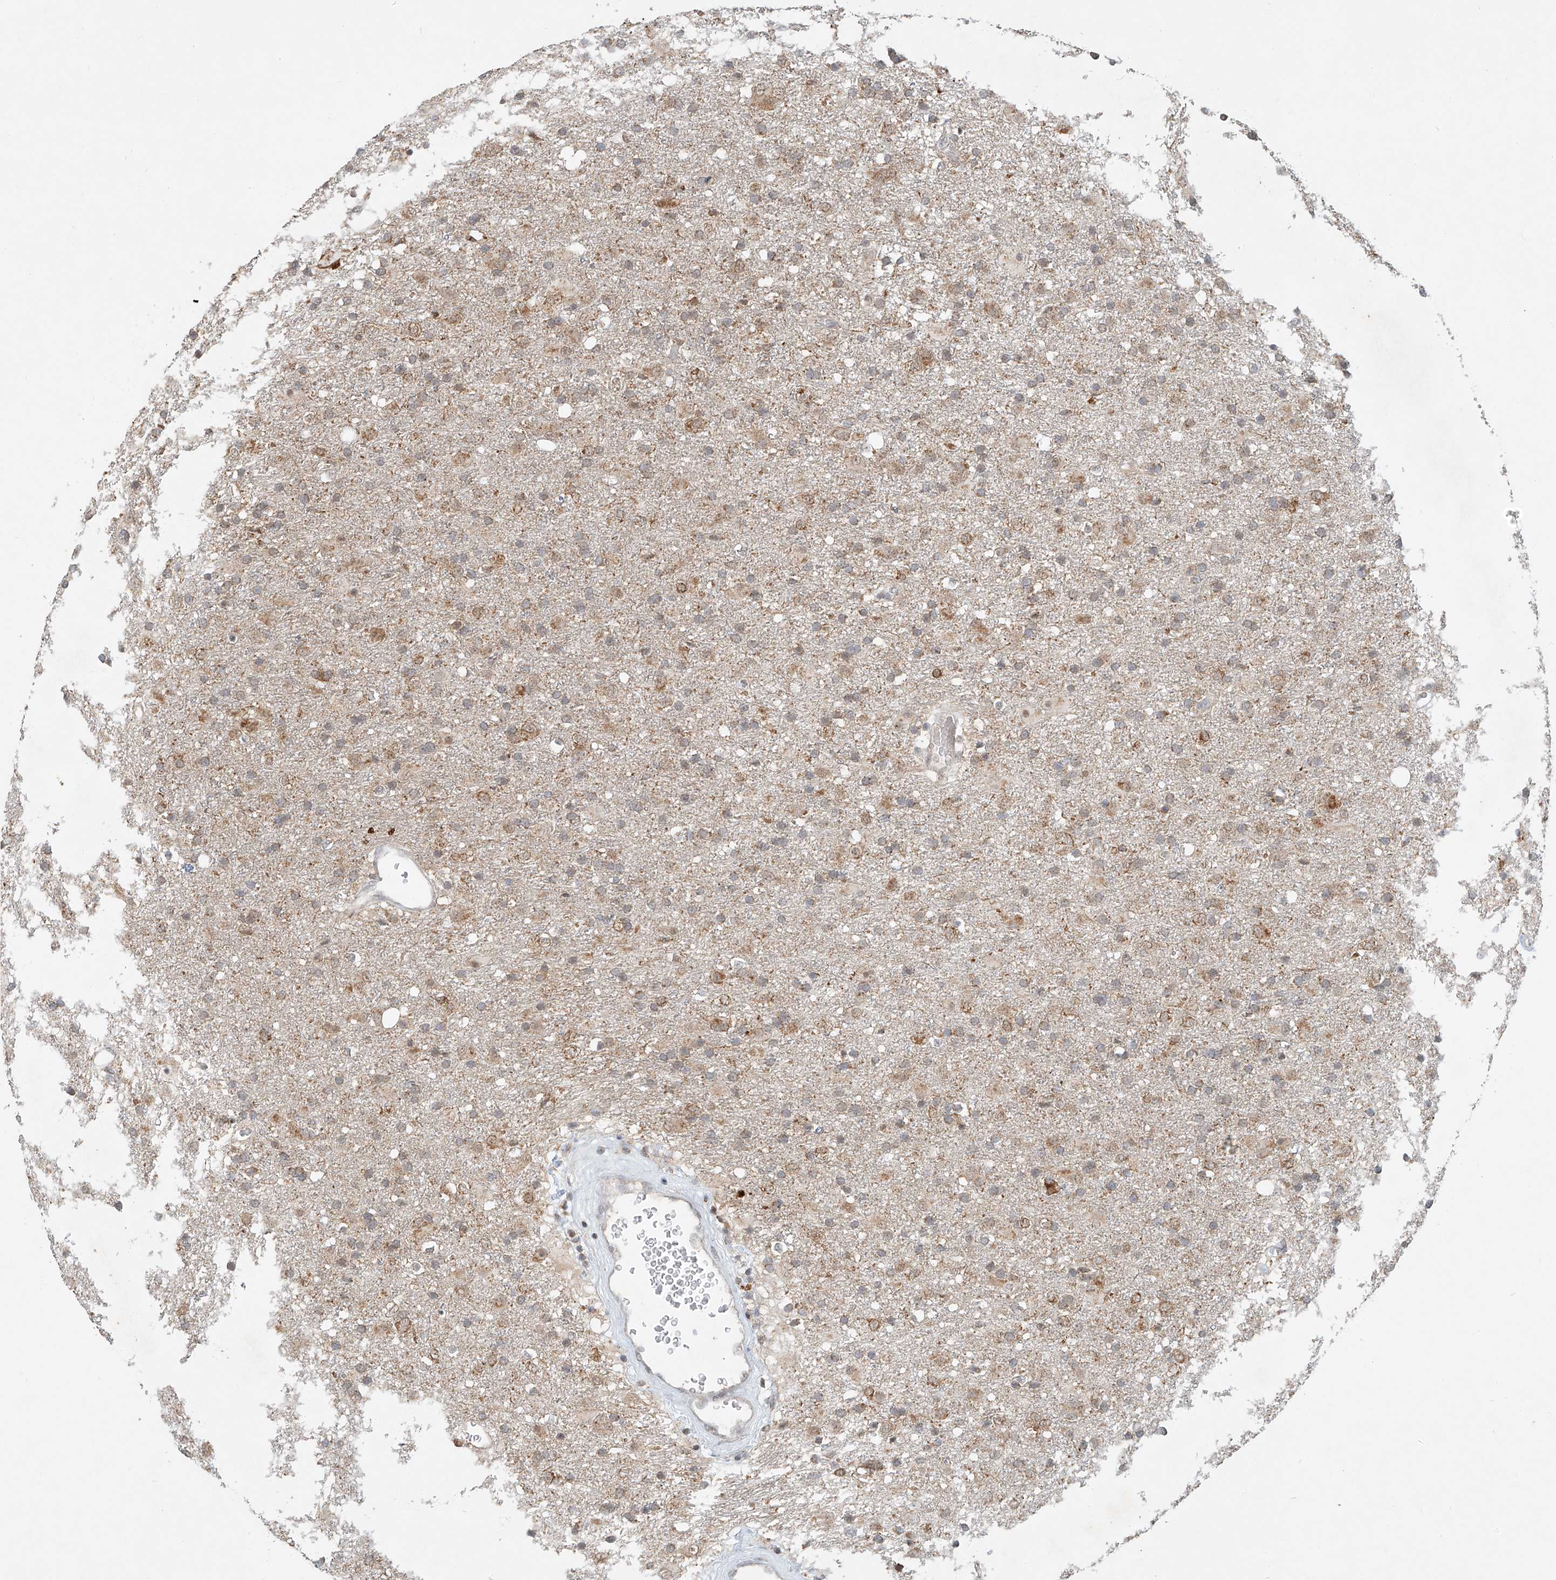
{"staining": {"intensity": "weak", "quantity": "25%-75%", "location": "cytoplasmic/membranous"}, "tissue": "glioma", "cell_type": "Tumor cells", "image_type": "cancer", "snomed": [{"axis": "morphology", "description": "Glioma, malignant, Low grade"}, {"axis": "topography", "description": "Brain"}], "caption": "The micrograph shows immunohistochemical staining of malignant glioma (low-grade). There is weak cytoplasmic/membranous expression is identified in about 25%-75% of tumor cells. (IHC, brightfield microscopy, high magnification).", "gene": "SYTL3", "patient": {"sex": "male", "age": 65}}